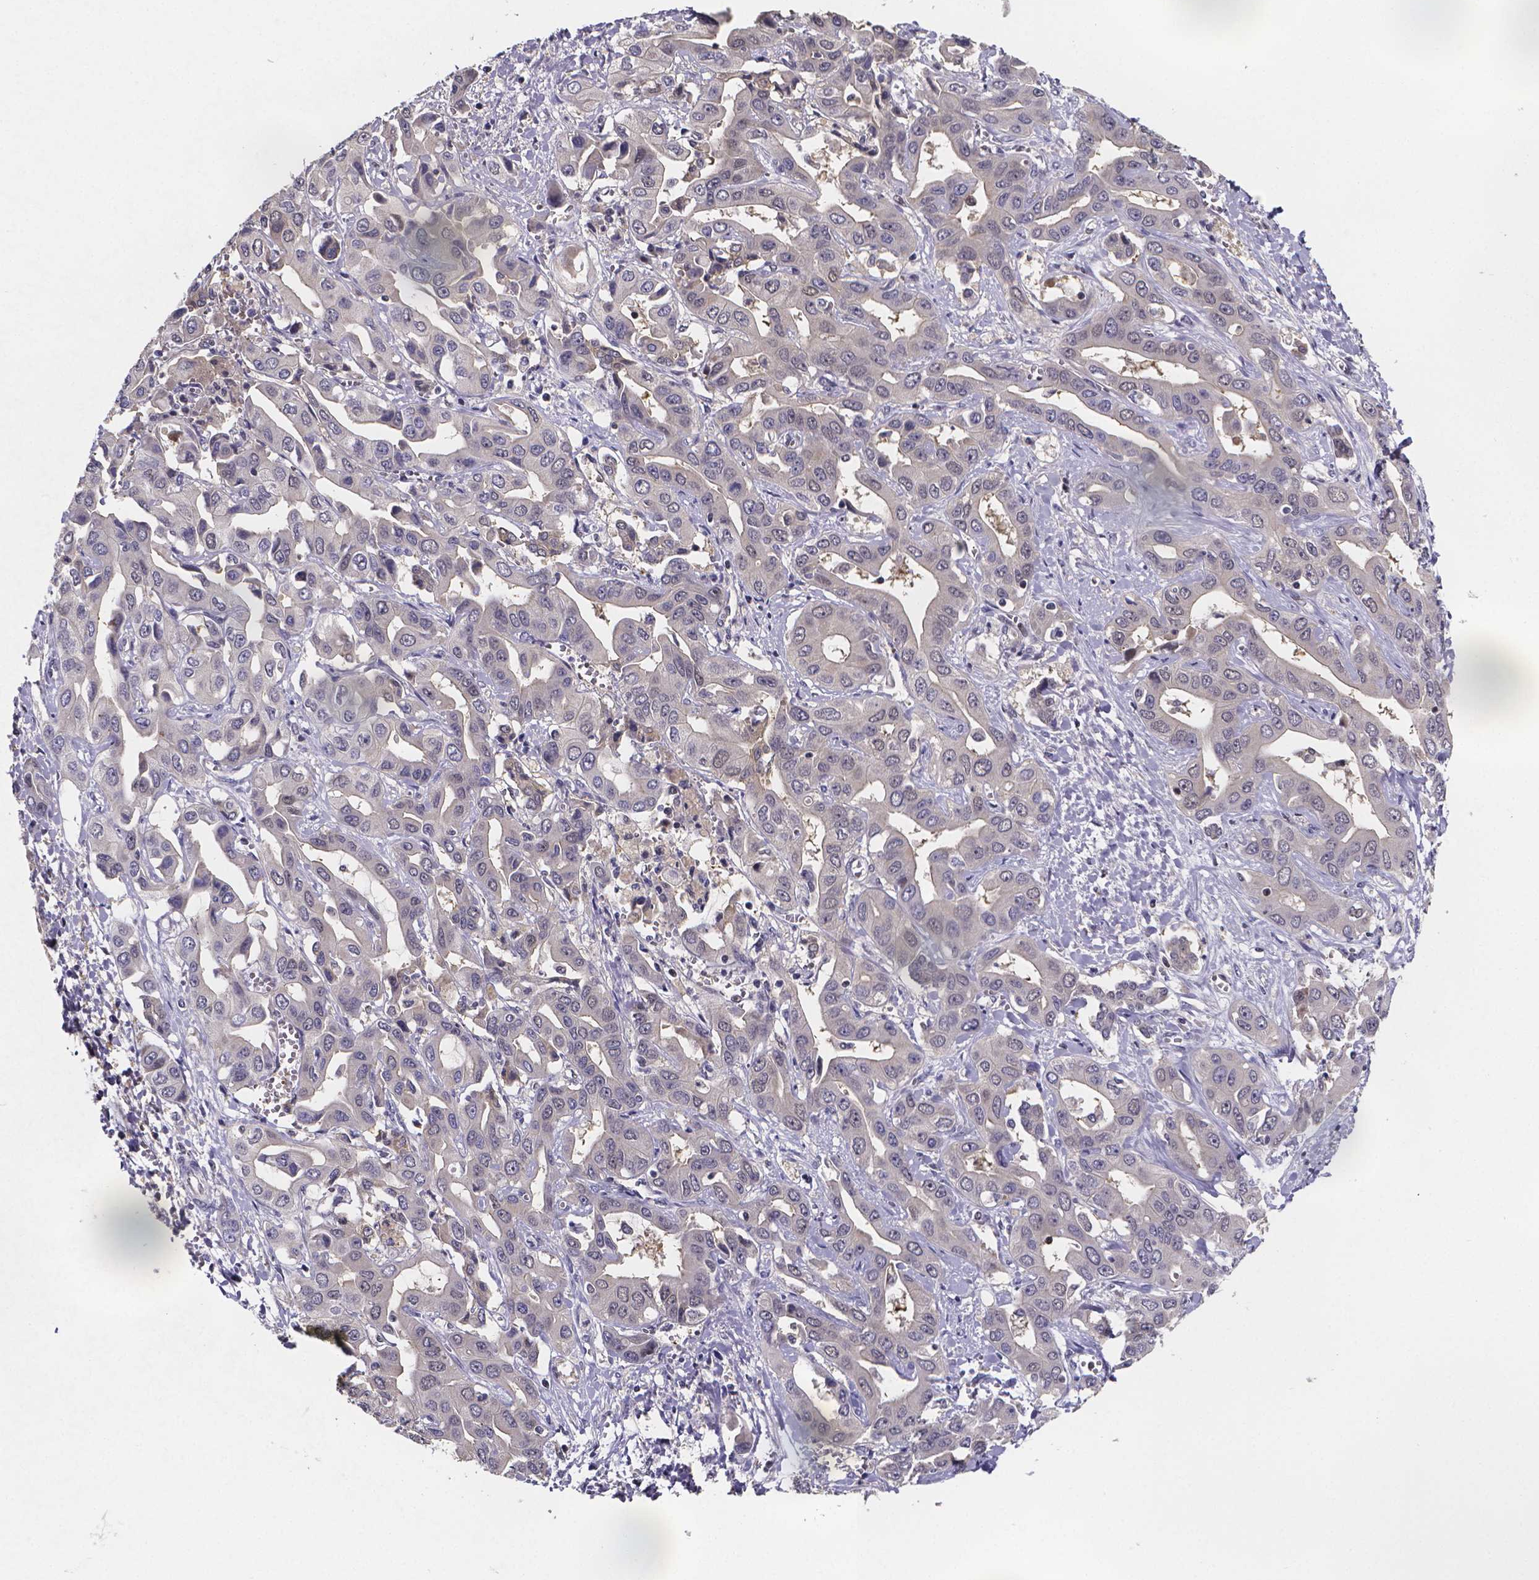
{"staining": {"intensity": "negative", "quantity": "none", "location": "none"}, "tissue": "liver cancer", "cell_type": "Tumor cells", "image_type": "cancer", "snomed": [{"axis": "morphology", "description": "Cholangiocarcinoma"}, {"axis": "topography", "description": "Liver"}], "caption": "IHC of liver cancer (cholangiocarcinoma) reveals no staining in tumor cells.", "gene": "PAH", "patient": {"sex": "female", "age": 52}}